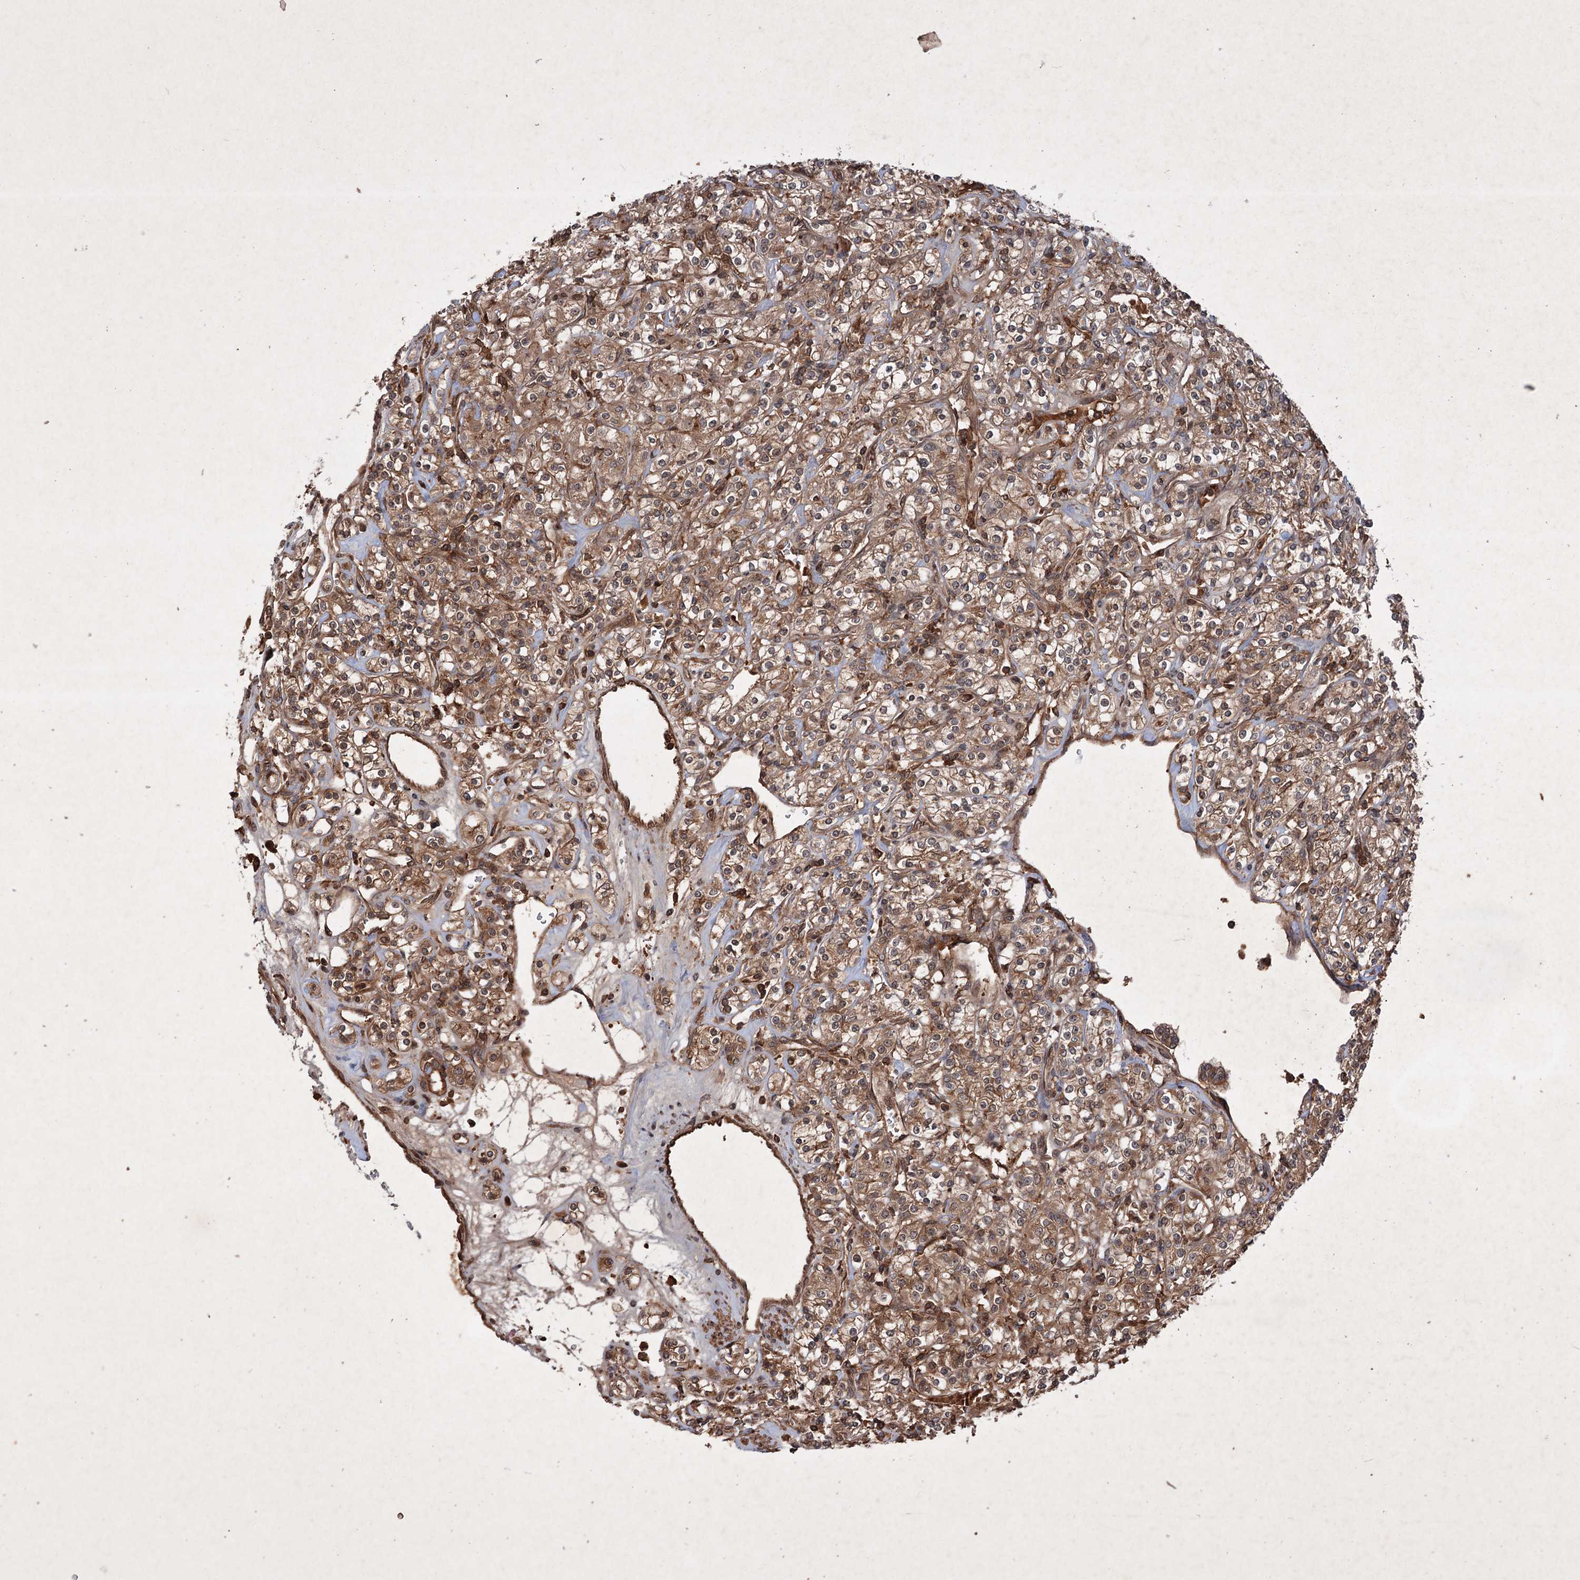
{"staining": {"intensity": "moderate", "quantity": ">75%", "location": "cytoplasmic/membranous,nuclear"}, "tissue": "renal cancer", "cell_type": "Tumor cells", "image_type": "cancer", "snomed": [{"axis": "morphology", "description": "Adenocarcinoma, NOS"}, {"axis": "topography", "description": "Kidney"}], "caption": "Protein staining displays moderate cytoplasmic/membranous and nuclear expression in approximately >75% of tumor cells in renal cancer.", "gene": "ADK", "patient": {"sex": "male", "age": 77}}